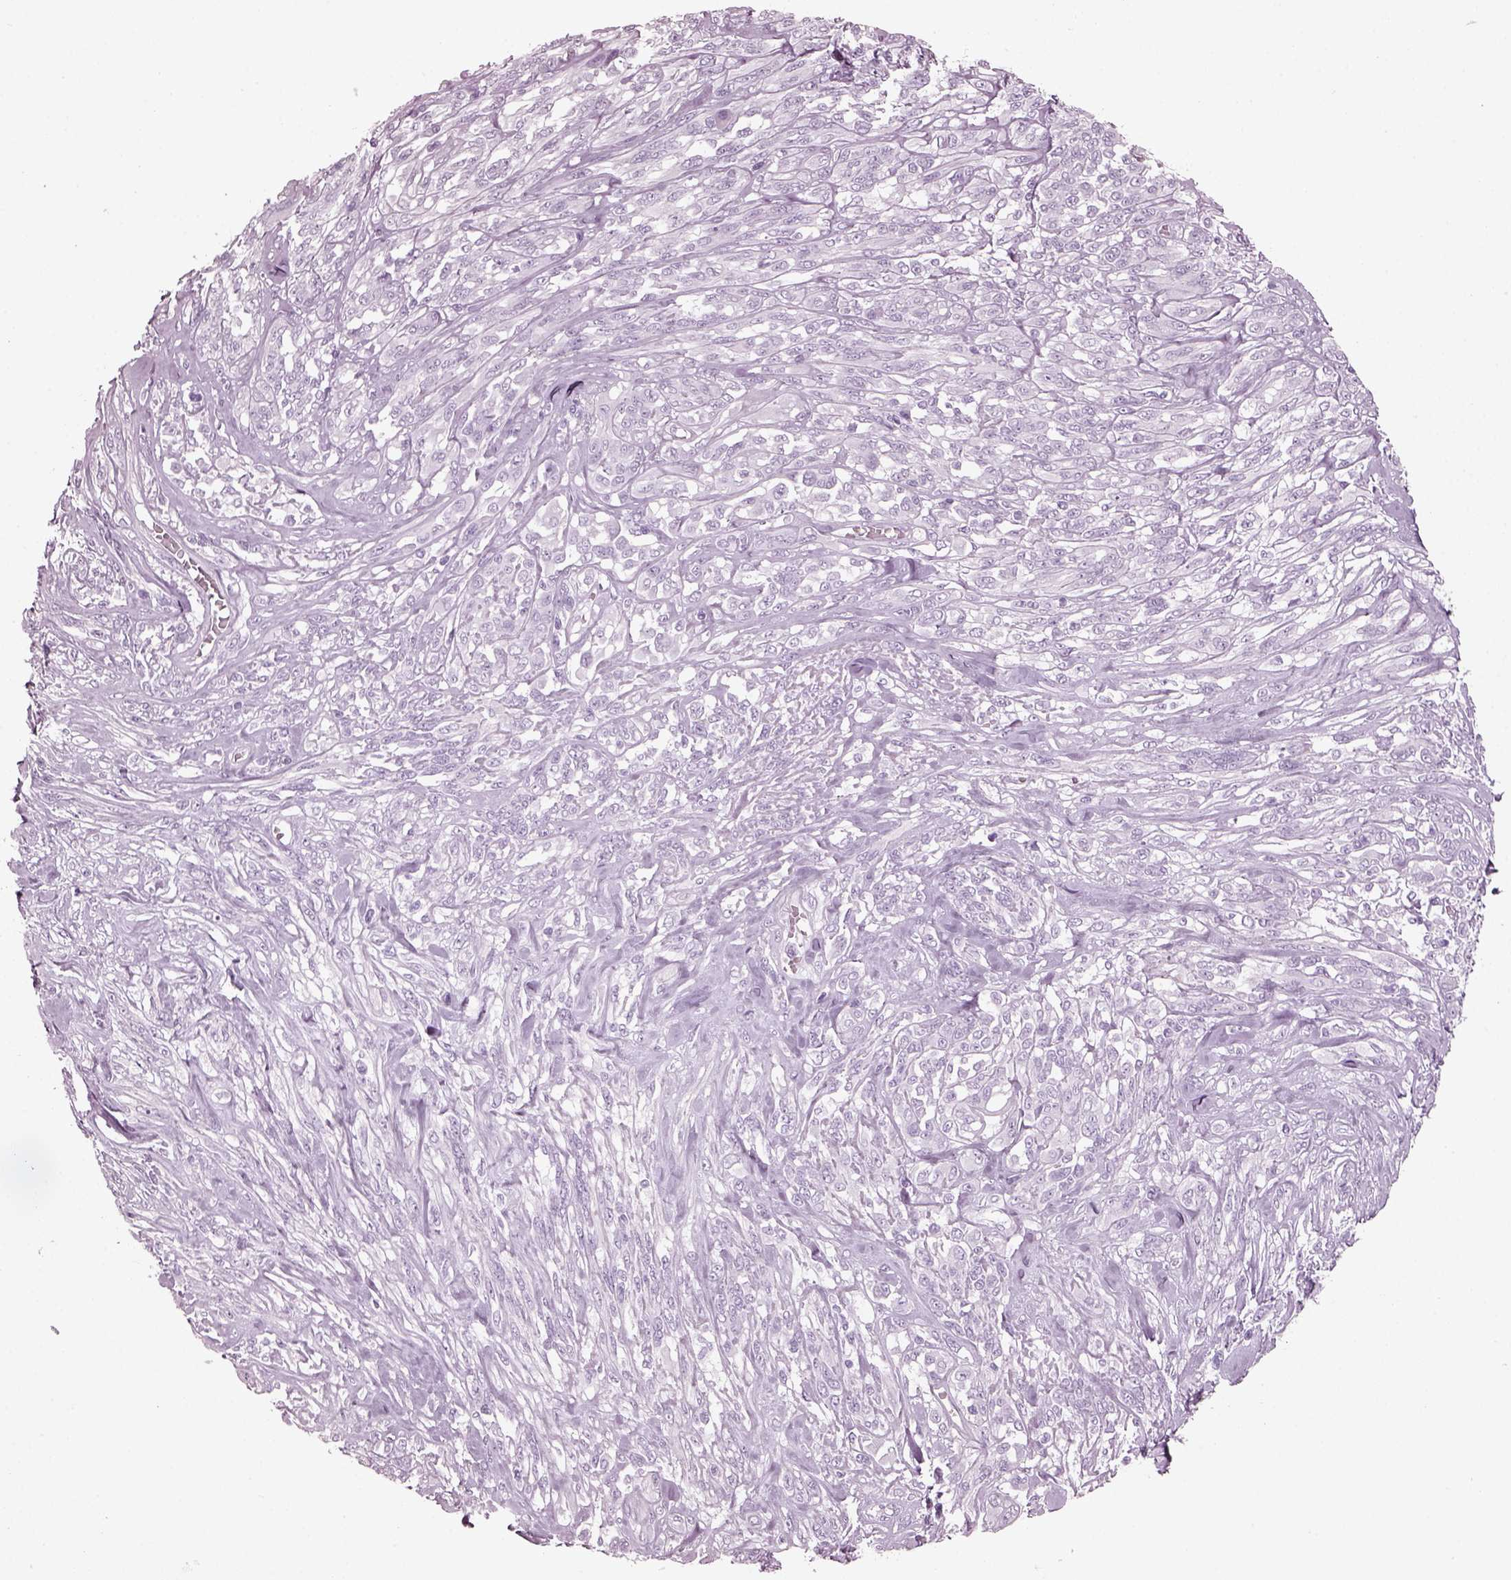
{"staining": {"intensity": "negative", "quantity": "none", "location": "none"}, "tissue": "melanoma", "cell_type": "Tumor cells", "image_type": "cancer", "snomed": [{"axis": "morphology", "description": "Malignant melanoma, NOS"}, {"axis": "topography", "description": "Skin"}], "caption": "Immunohistochemistry (IHC) histopathology image of melanoma stained for a protein (brown), which reveals no positivity in tumor cells. (Immunohistochemistry (IHC), brightfield microscopy, high magnification).", "gene": "PDC", "patient": {"sex": "female", "age": 91}}